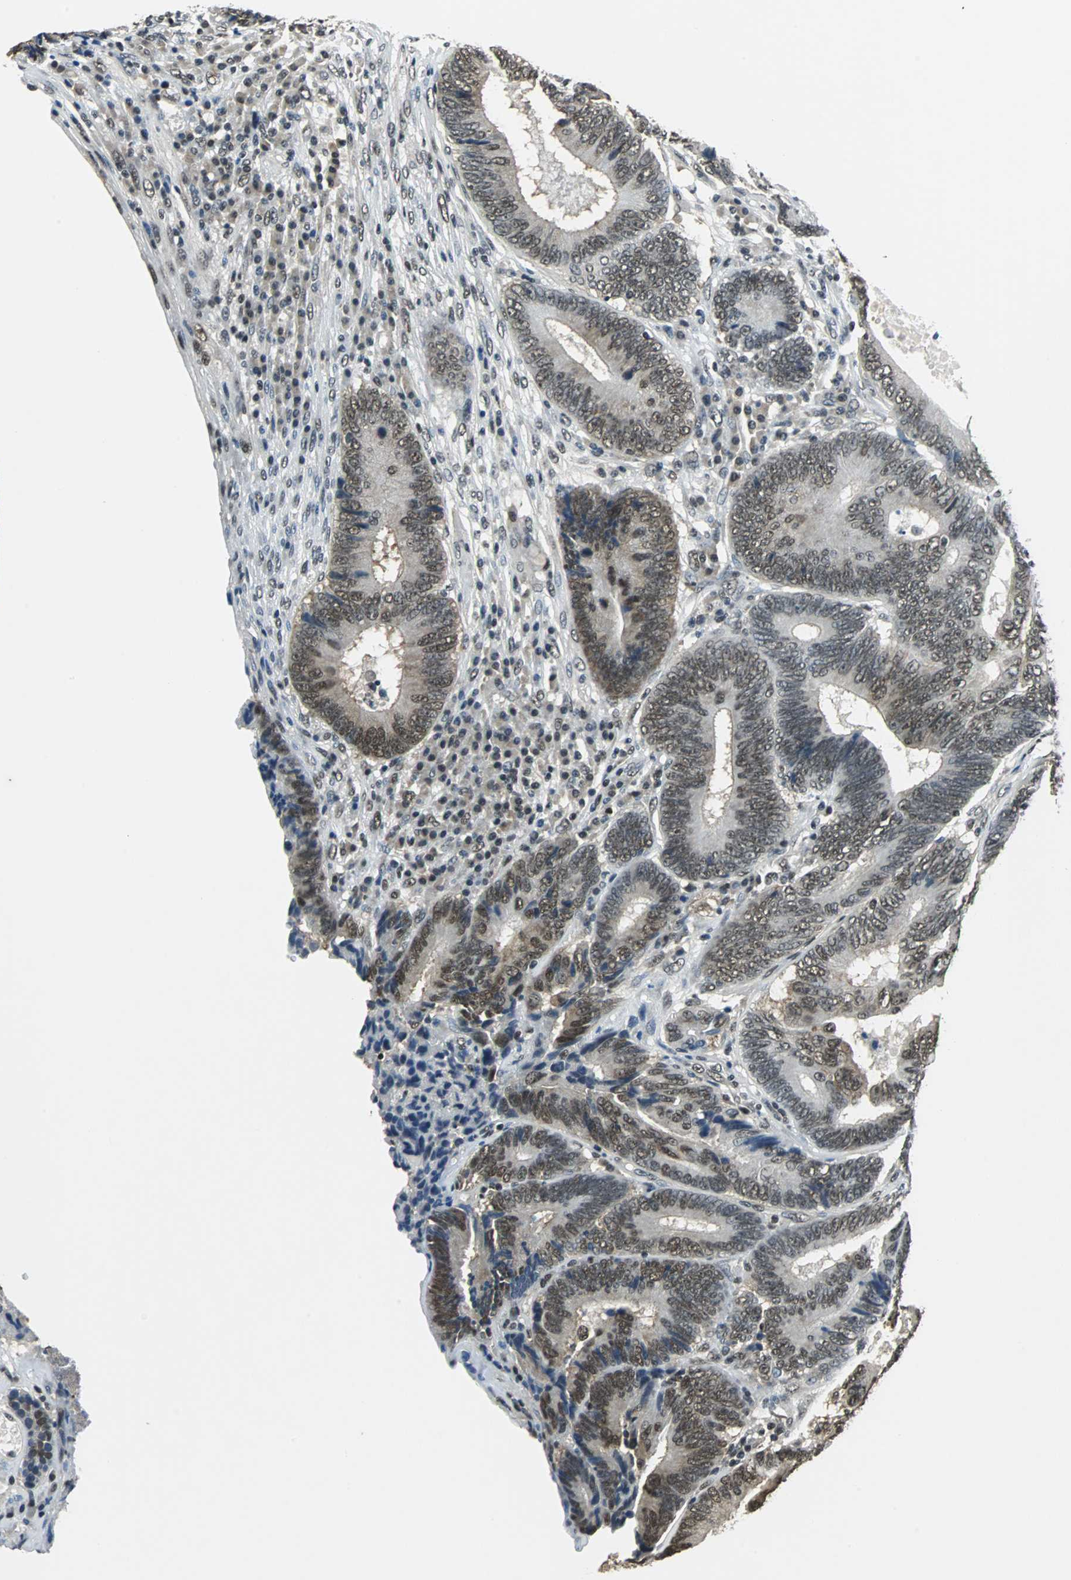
{"staining": {"intensity": "moderate", "quantity": ">75%", "location": "nuclear"}, "tissue": "colorectal cancer", "cell_type": "Tumor cells", "image_type": "cancer", "snomed": [{"axis": "morphology", "description": "Adenocarcinoma, NOS"}, {"axis": "topography", "description": "Colon"}], "caption": "Brown immunohistochemical staining in colorectal cancer demonstrates moderate nuclear expression in approximately >75% of tumor cells.", "gene": "RBM14", "patient": {"sex": "female", "age": 78}}